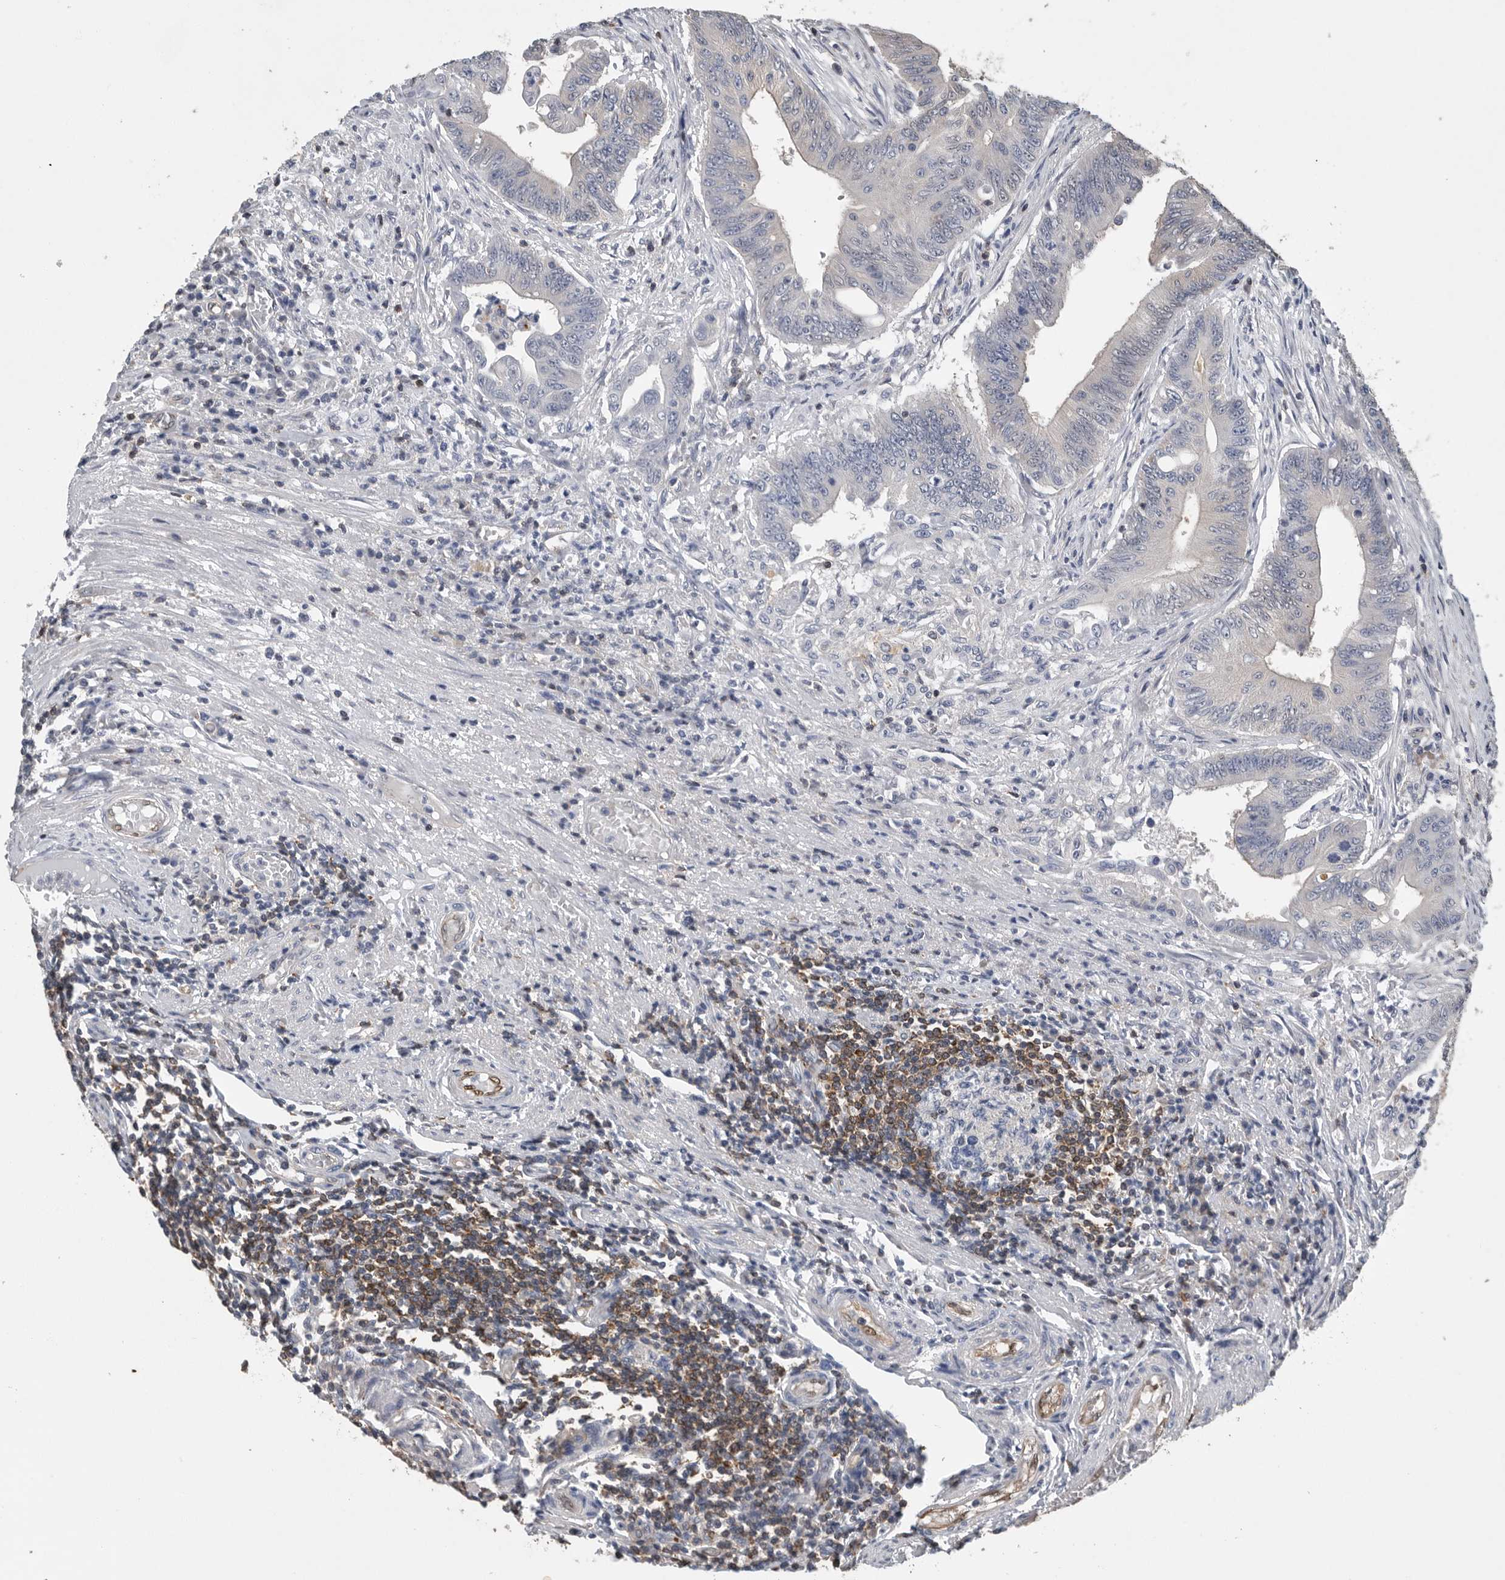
{"staining": {"intensity": "negative", "quantity": "none", "location": "none"}, "tissue": "colorectal cancer", "cell_type": "Tumor cells", "image_type": "cancer", "snomed": [{"axis": "morphology", "description": "Adenoma, NOS"}, {"axis": "morphology", "description": "Adenocarcinoma, NOS"}, {"axis": "topography", "description": "Colon"}], "caption": "The IHC micrograph has no significant expression in tumor cells of colorectal adenoma tissue. (Stains: DAB immunohistochemistry (IHC) with hematoxylin counter stain, Microscopy: brightfield microscopy at high magnification).", "gene": "PDCD4", "patient": {"sex": "male", "age": 79}}